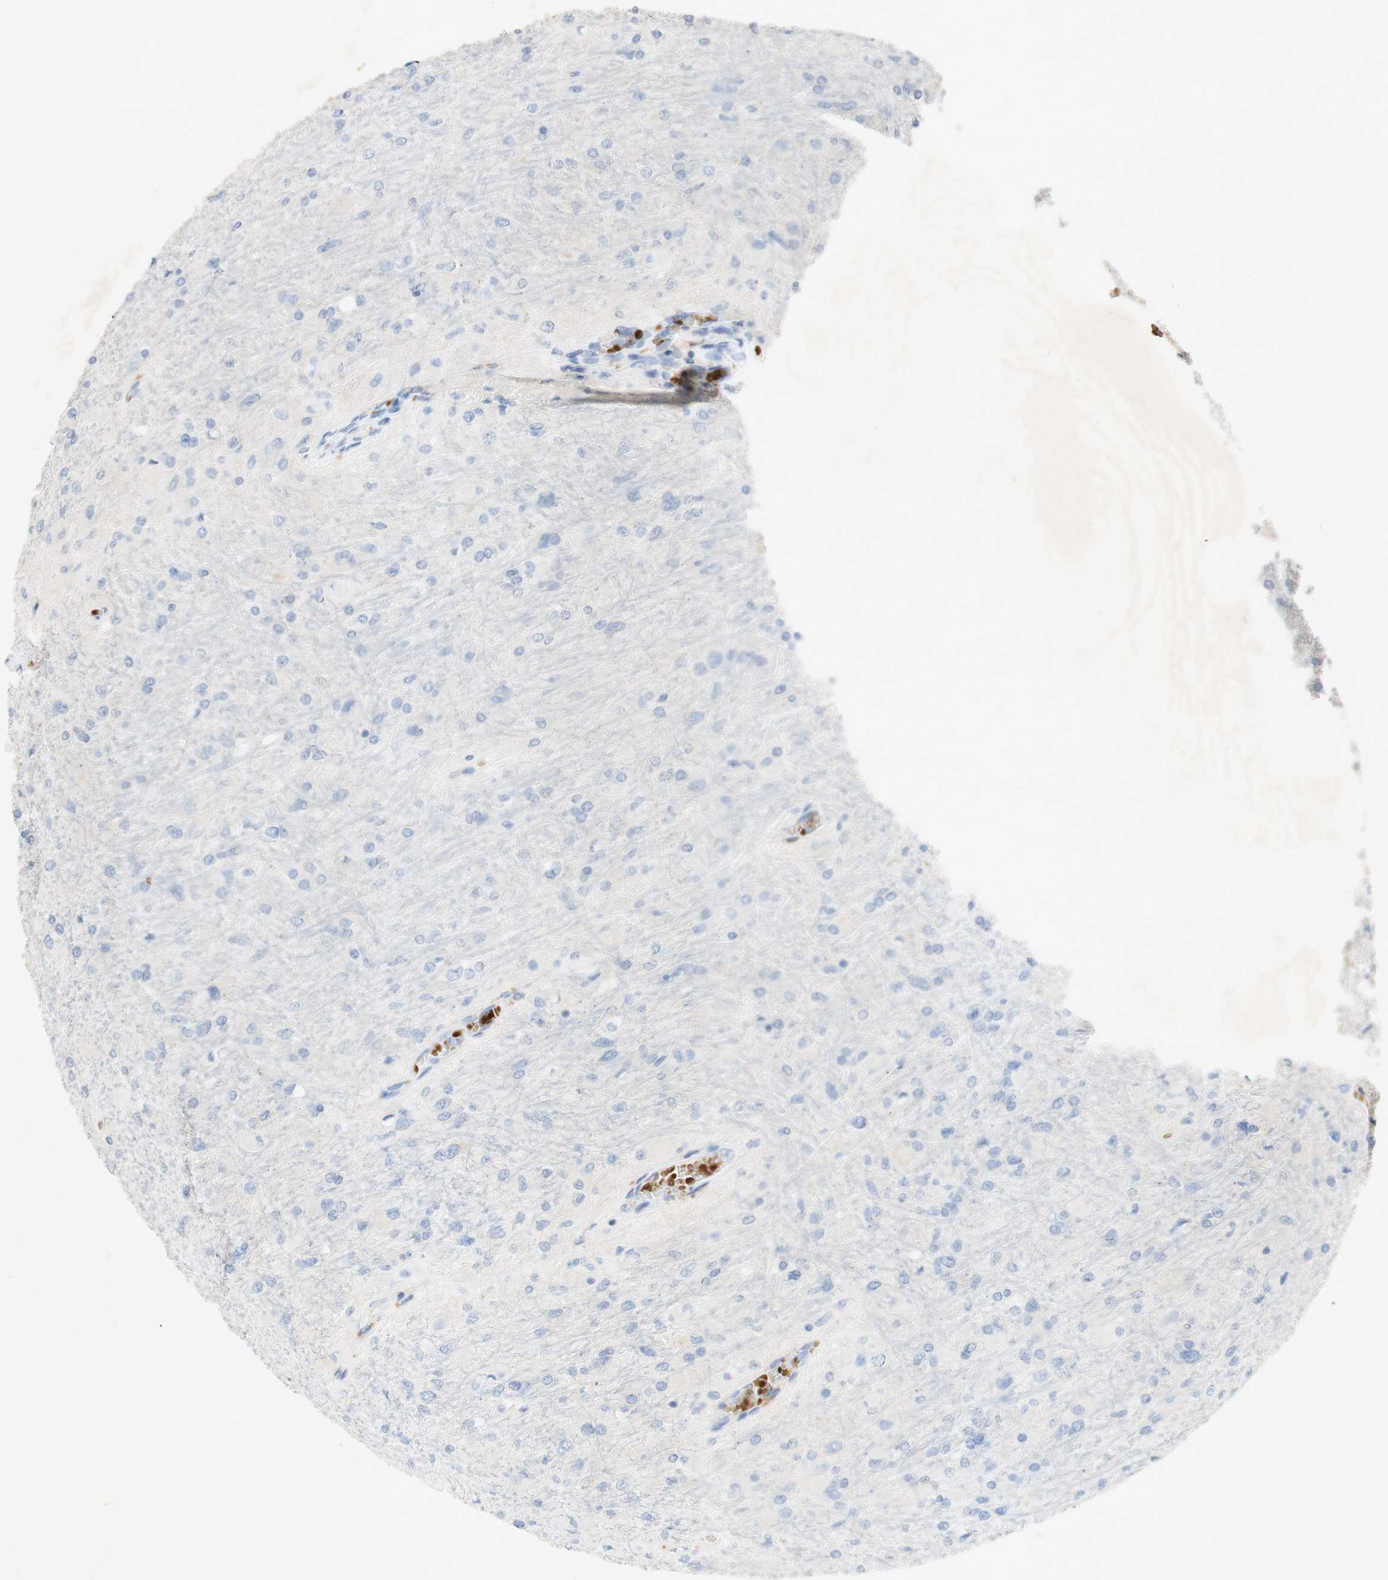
{"staining": {"intensity": "negative", "quantity": "none", "location": "none"}, "tissue": "glioma", "cell_type": "Tumor cells", "image_type": "cancer", "snomed": [{"axis": "morphology", "description": "Glioma, malignant, High grade"}, {"axis": "topography", "description": "Cerebral cortex"}], "caption": "Immunohistochemistry (IHC) histopathology image of glioma stained for a protein (brown), which demonstrates no positivity in tumor cells.", "gene": "EPO", "patient": {"sex": "female", "age": 36}}